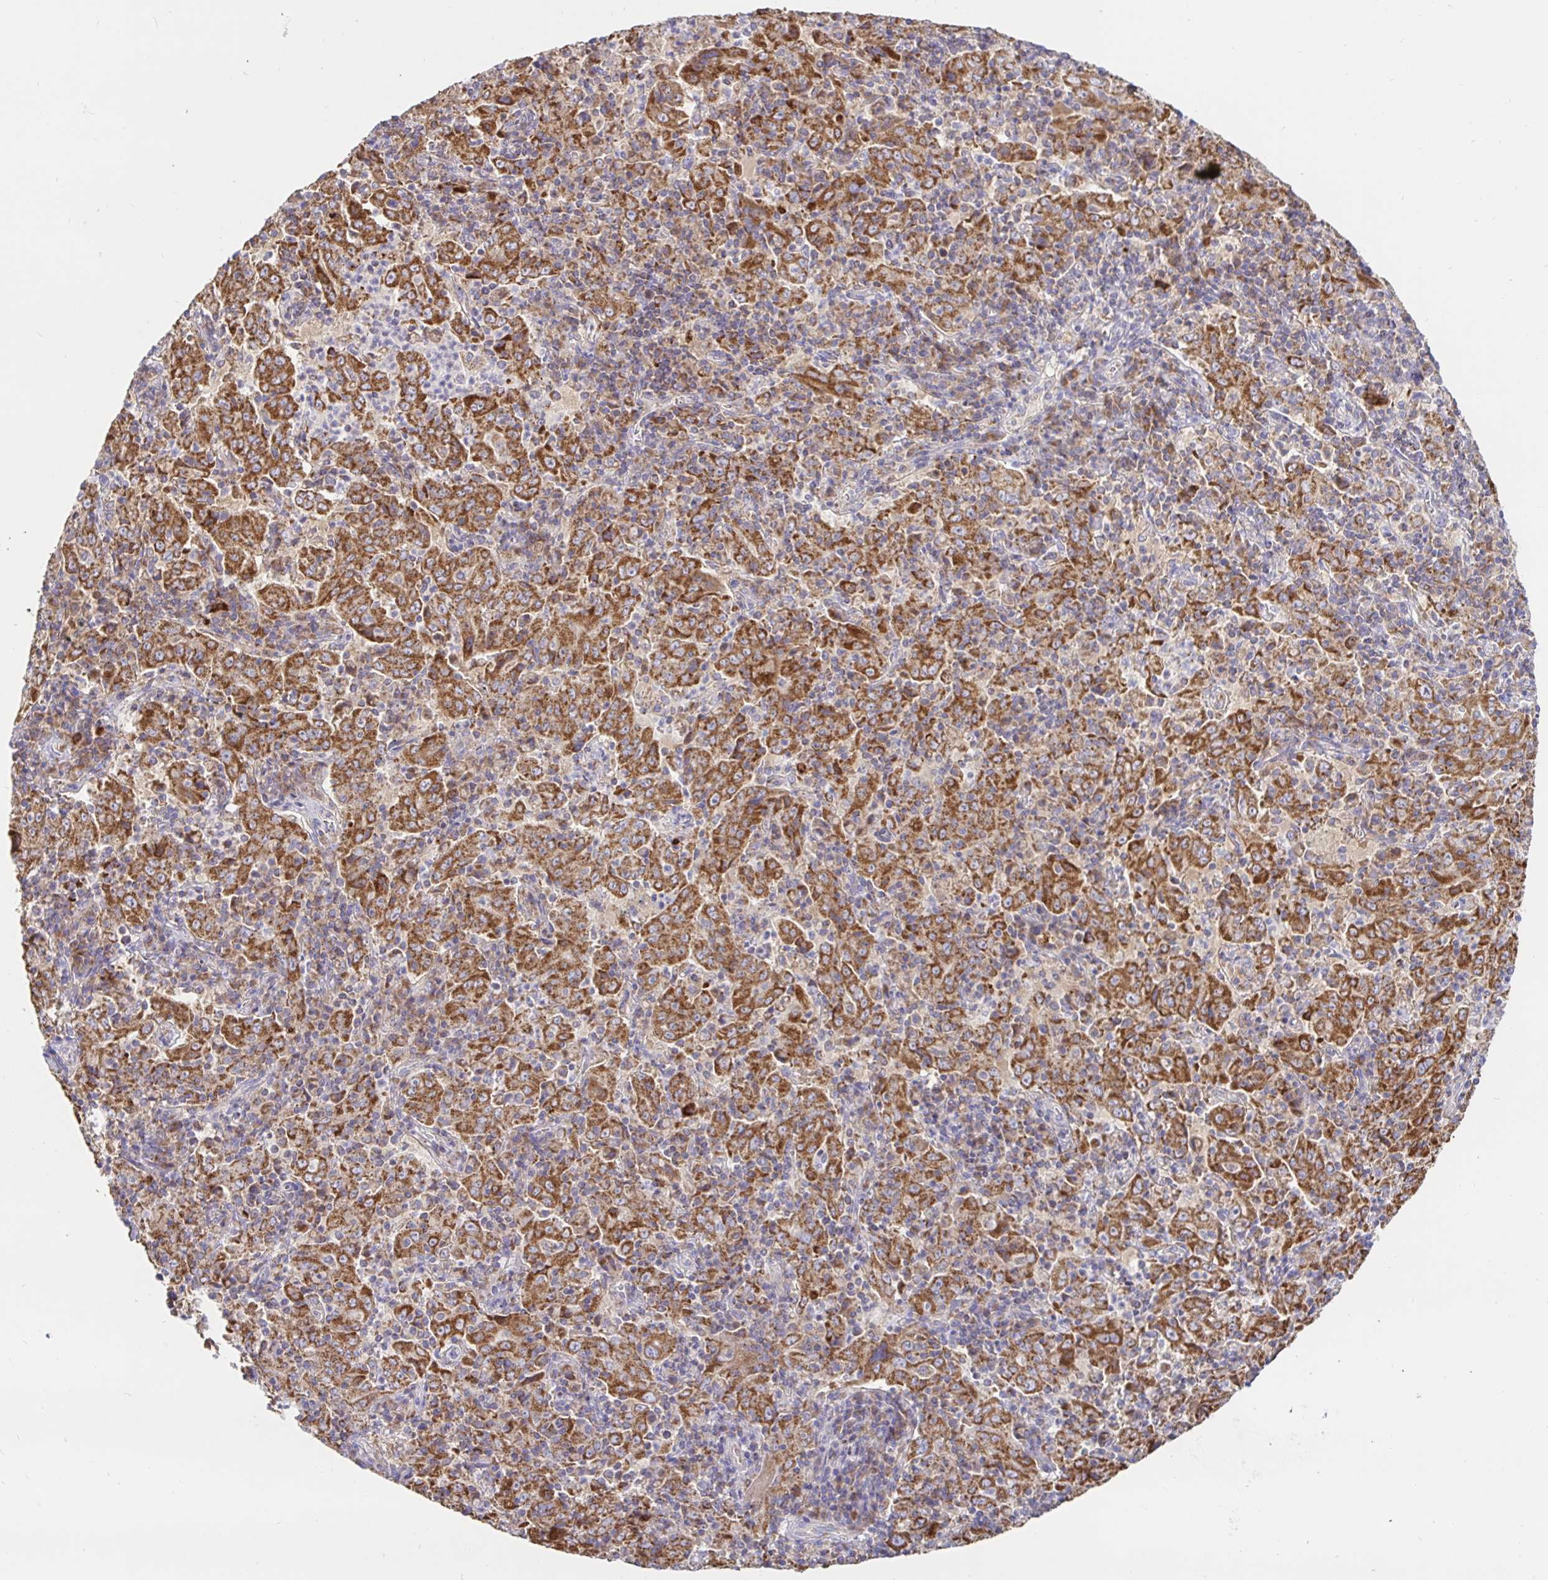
{"staining": {"intensity": "strong", "quantity": ">75%", "location": "cytoplasmic/membranous"}, "tissue": "pancreatic cancer", "cell_type": "Tumor cells", "image_type": "cancer", "snomed": [{"axis": "morphology", "description": "Adenocarcinoma, NOS"}, {"axis": "topography", "description": "Pancreas"}], "caption": "Pancreatic adenocarcinoma was stained to show a protein in brown. There is high levels of strong cytoplasmic/membranous expression in approximately >75% of tumor cells.", "gene": "PRDX3", "patient": {"sex": "male", "age": 63}}